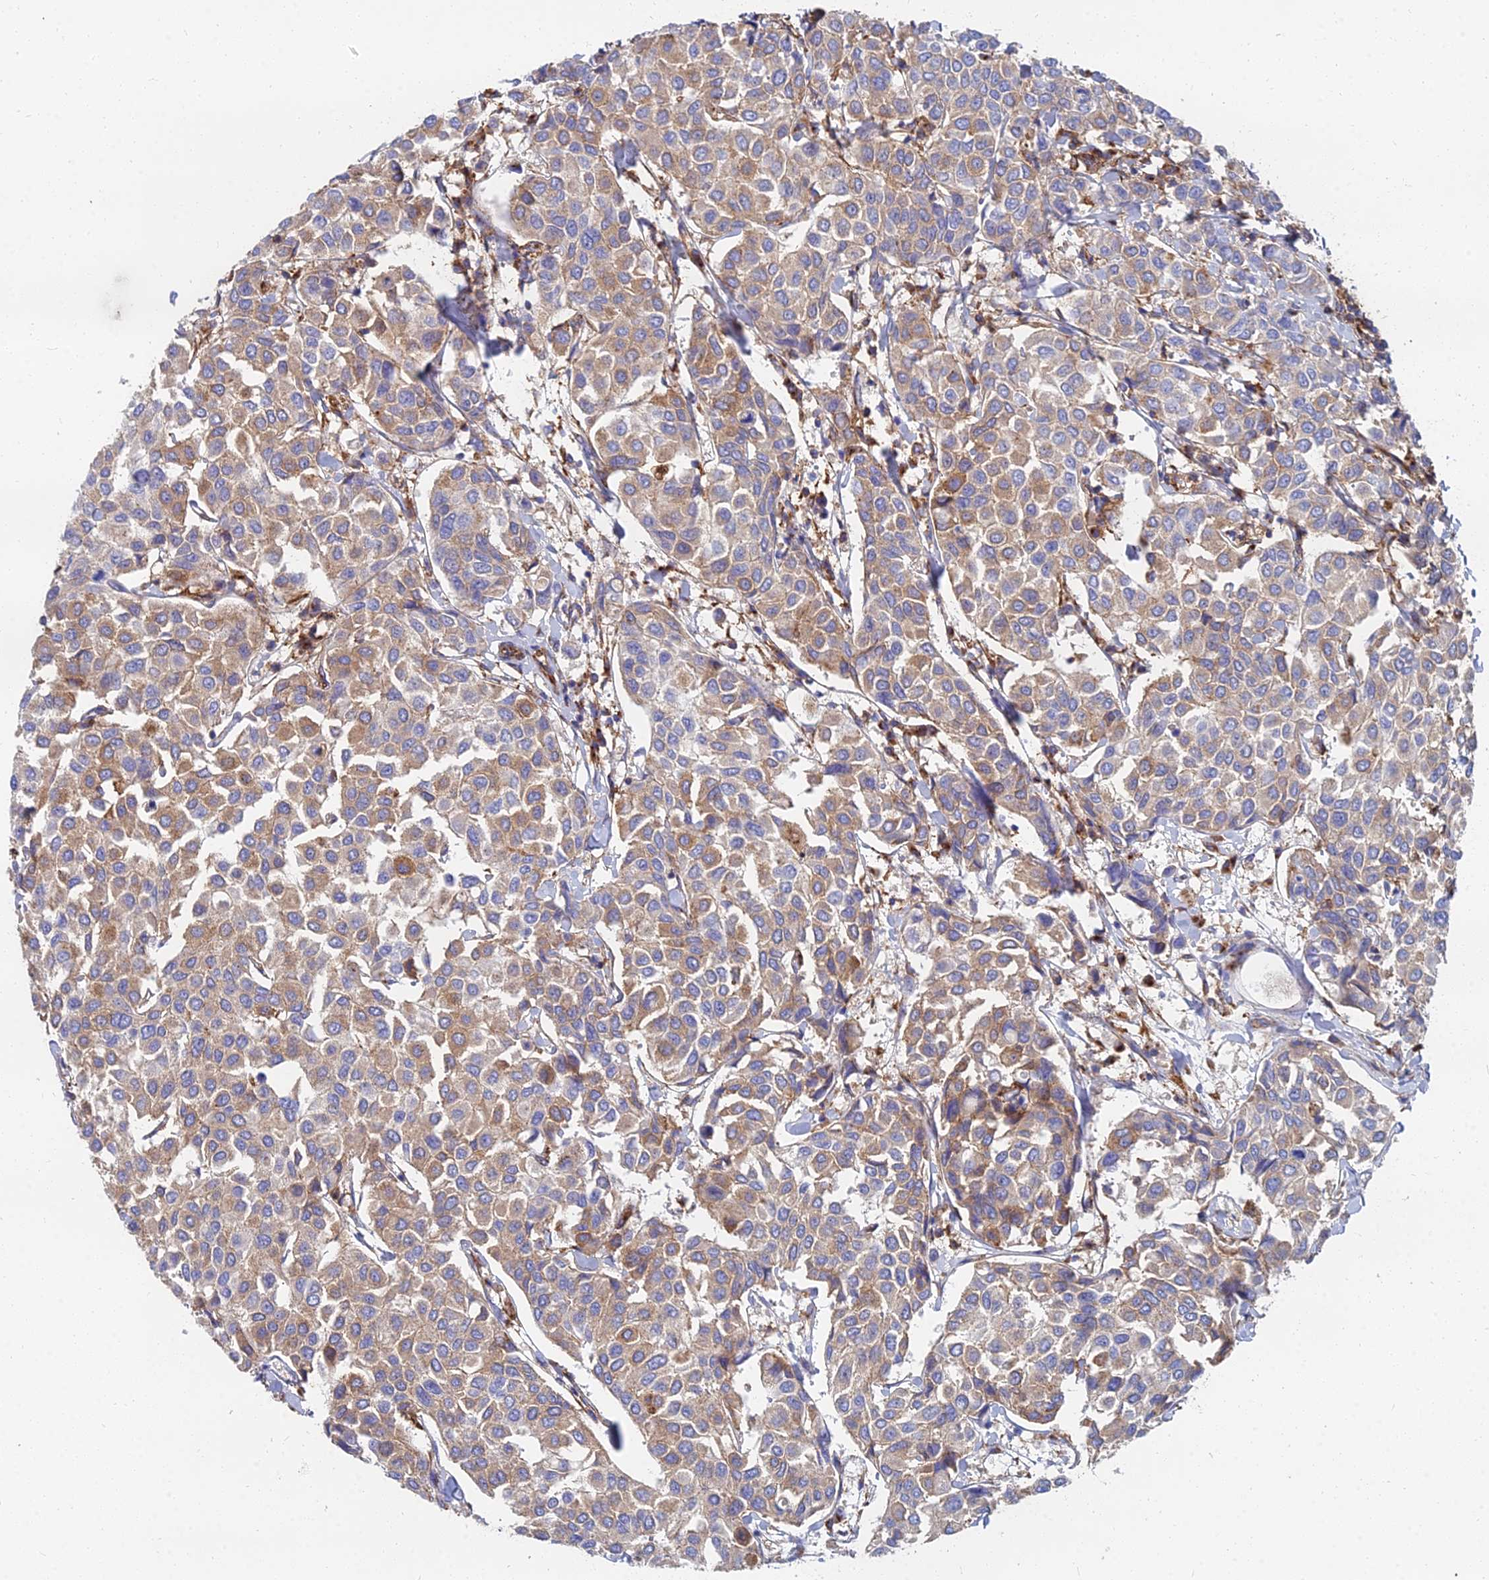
{"staining": {"intensity": "weak", "quantity": ">75%", "location": "cytoplasmic/membranous"}, "tissue": "breast cancer", "cell_type": "Tumor cells", "image_type": "cancer", "snomed": [{"axis": "morphology", "description": "Duct carcinoma"}, {"axis": "topography", "description": "Breast"}], "caption": "Protein expression analysis of human intraductal carcinoma (breast) reveals weak cytoplasmic/membranous staining in about >75% of tumor cells. Using DAB (brown) and hematoxylin (blue) stains, captured at high magnification using brightfield microscopy.", "gene": "GPR42", "patient": {"sex": "female", "age": 55}}